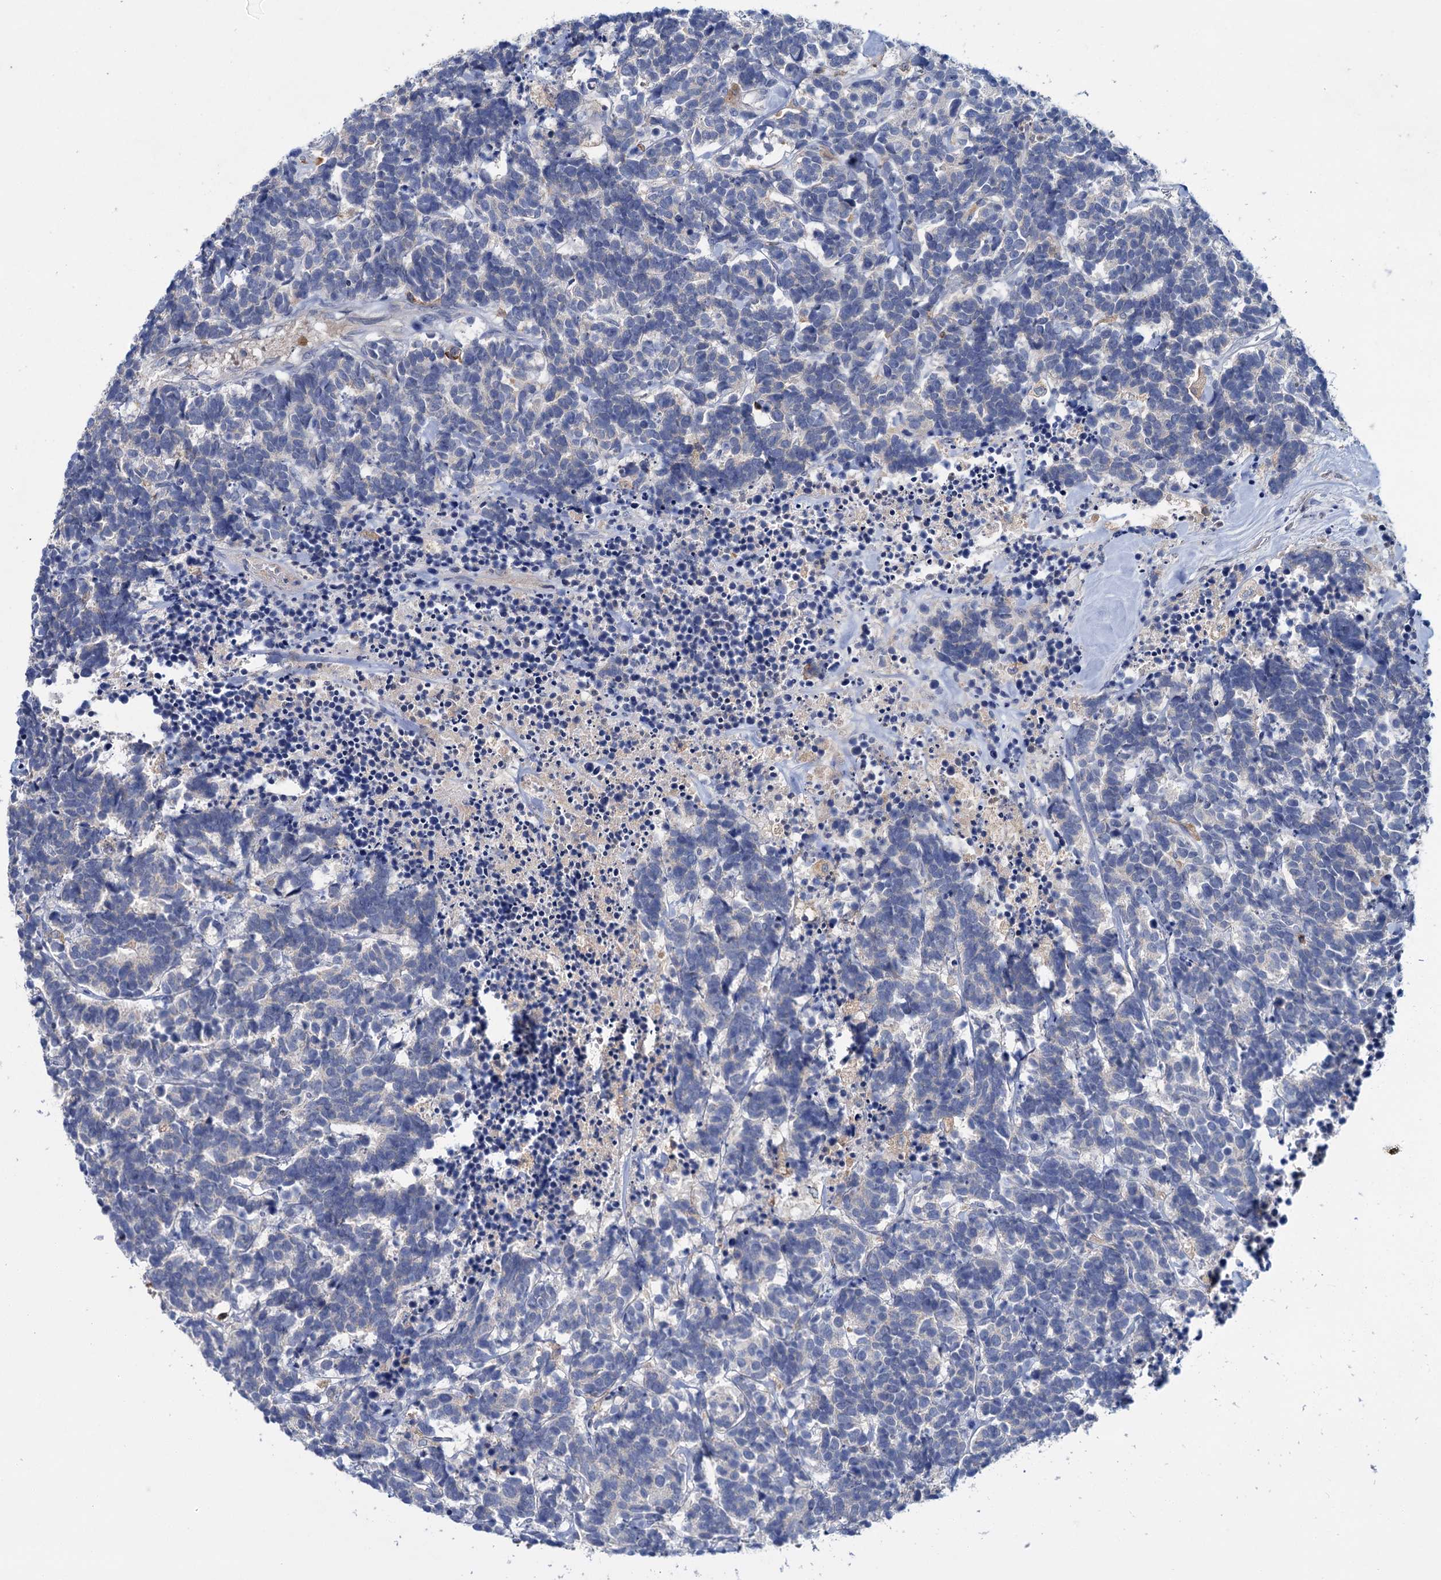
{"staining": {"intensity": "negative", "quantity": "none", "location": "none"}, "tissue": "carcinoid", "cell_type": "Tumor cells", "image_type": "cancer", "snomed": [{"axis": "morphology", "description": "Carcinoma, NOS"}, {"axis": "morphology", "description": "Carcinoid, malignant, NOS"}, {"axis": "topography", "description": "Urinary bladder"}], "caption": "Tumor cells show no significant protein expression in malignant carcinoid. The staining was performed using DAB to visualize the protein expression in brown, while the nuclei were stained in blue with hematoxylin (Magnification: 20x).", "gene": "FGFR2", "patient": {"sex": "male", "age": 57}}